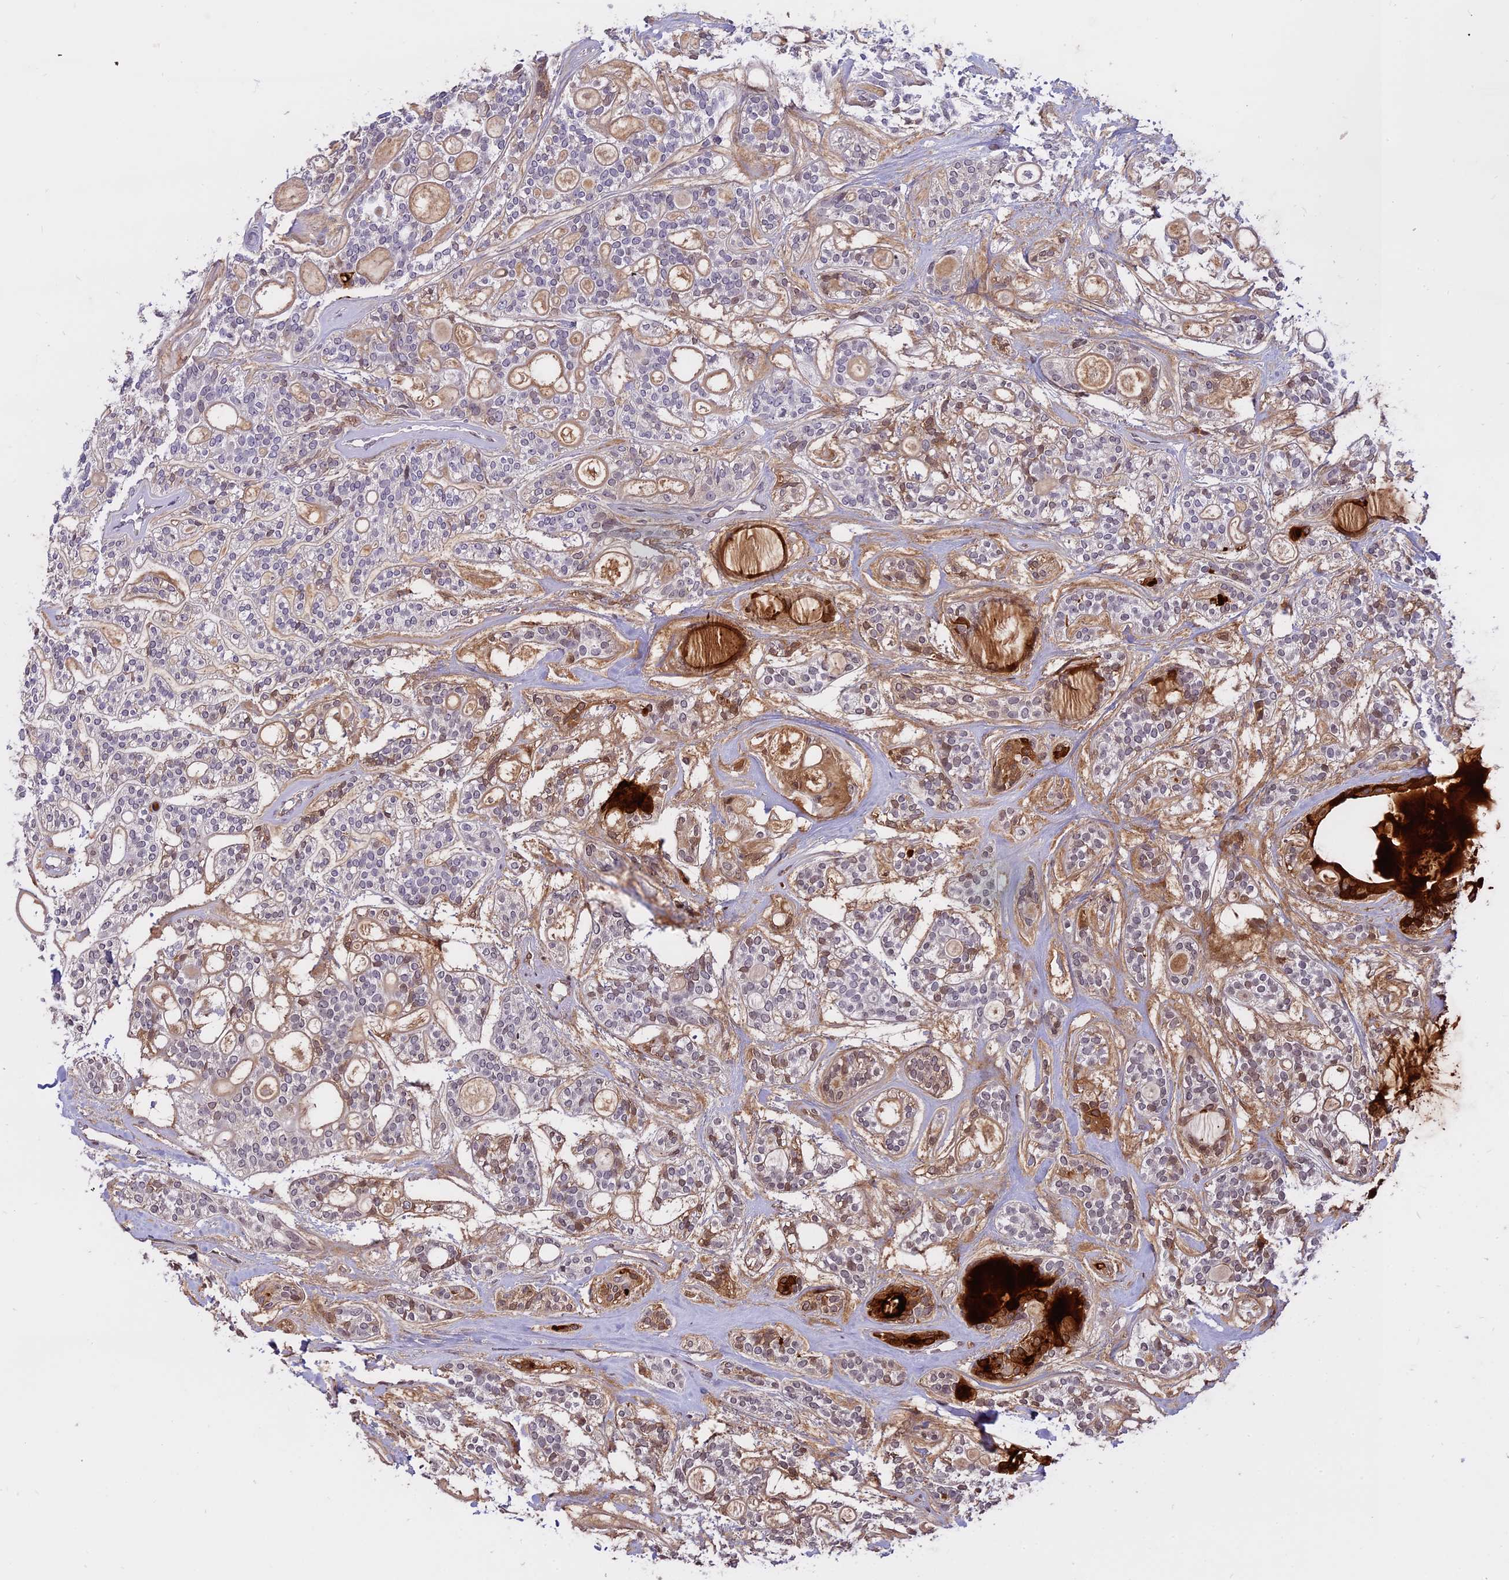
{"staining": {"intensity": "weak", "quantity": "<25%", "location": "cytoplasmic/membranous"}, "tissue": "head and neck cancer", "cell_type": "Tumor cells", "image_type": "cancer", "snomed": [{"axis": "morphology", "description": "Adenocarcinoma, NOS"}, {"axis": "topography", "description": "Head-Neck"}], "caption": "This is an IHC photomicrograph of head and neck cancer. There is no staining in tumor cells.", "gene": "WFDC2", "patient": {"sex": "male", "age": 66}}